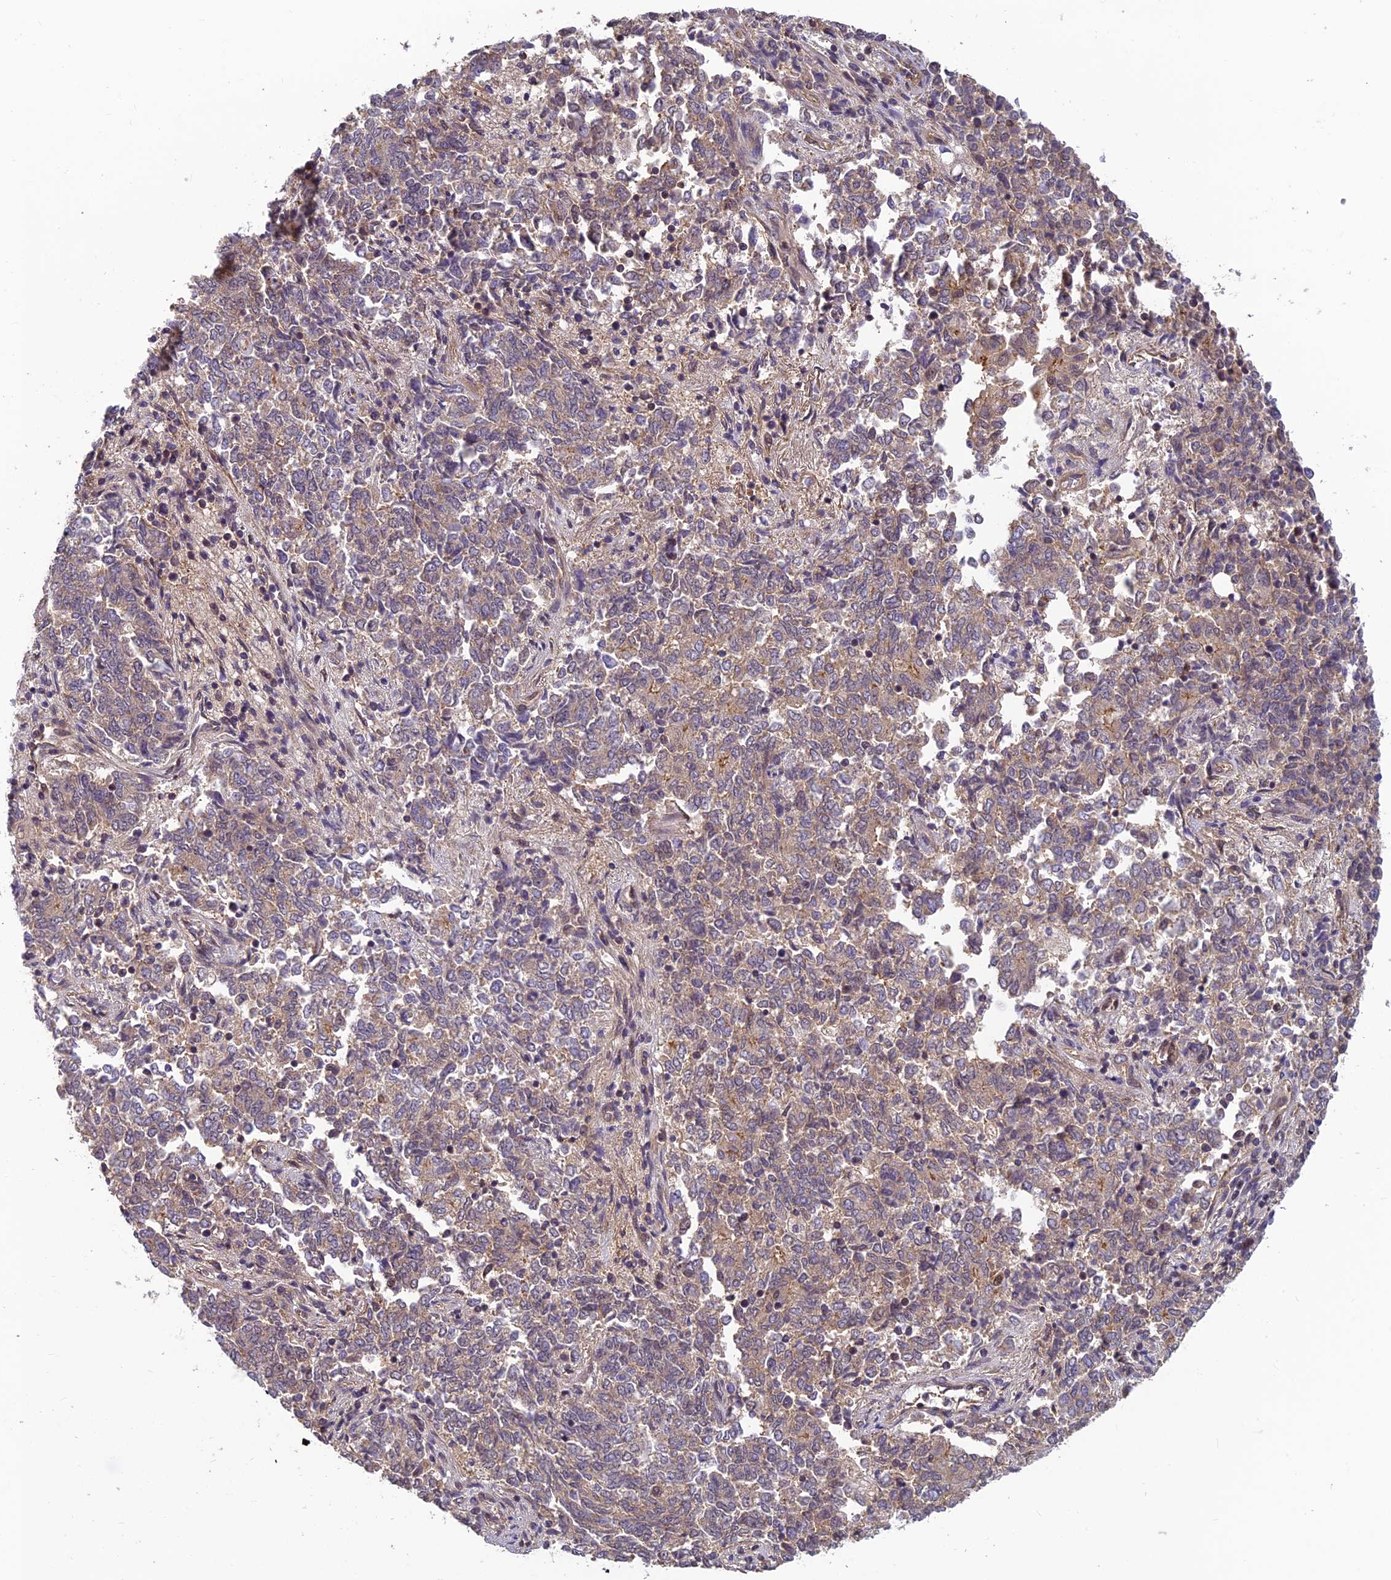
{"staining": {"intensity": "weak", "quantity": "25%-75%", "location": "cytoplasmic/membranous"}, "tissue": "endometrial cancer", "cell_type": "Tumor cells", "image_type": "cancer", "snomed": [{"axis": "morphology", "description": "Adenocarcinoma, NOS"}, {"axis": "topography", "description": "Endometrium"}], "caption": "Immunohistochemical staining of human endometrial cancer (adenocarcinoma) demonstrates weak cytoplasmic/membranous protein staining in approximately 25%-75% of tumor cells. Immunohistochemistry stains the protein in brown and the nuclei are stained blue.", "gene": "PIKFYVE", "patient": {"sex": "female", "age": 80}}